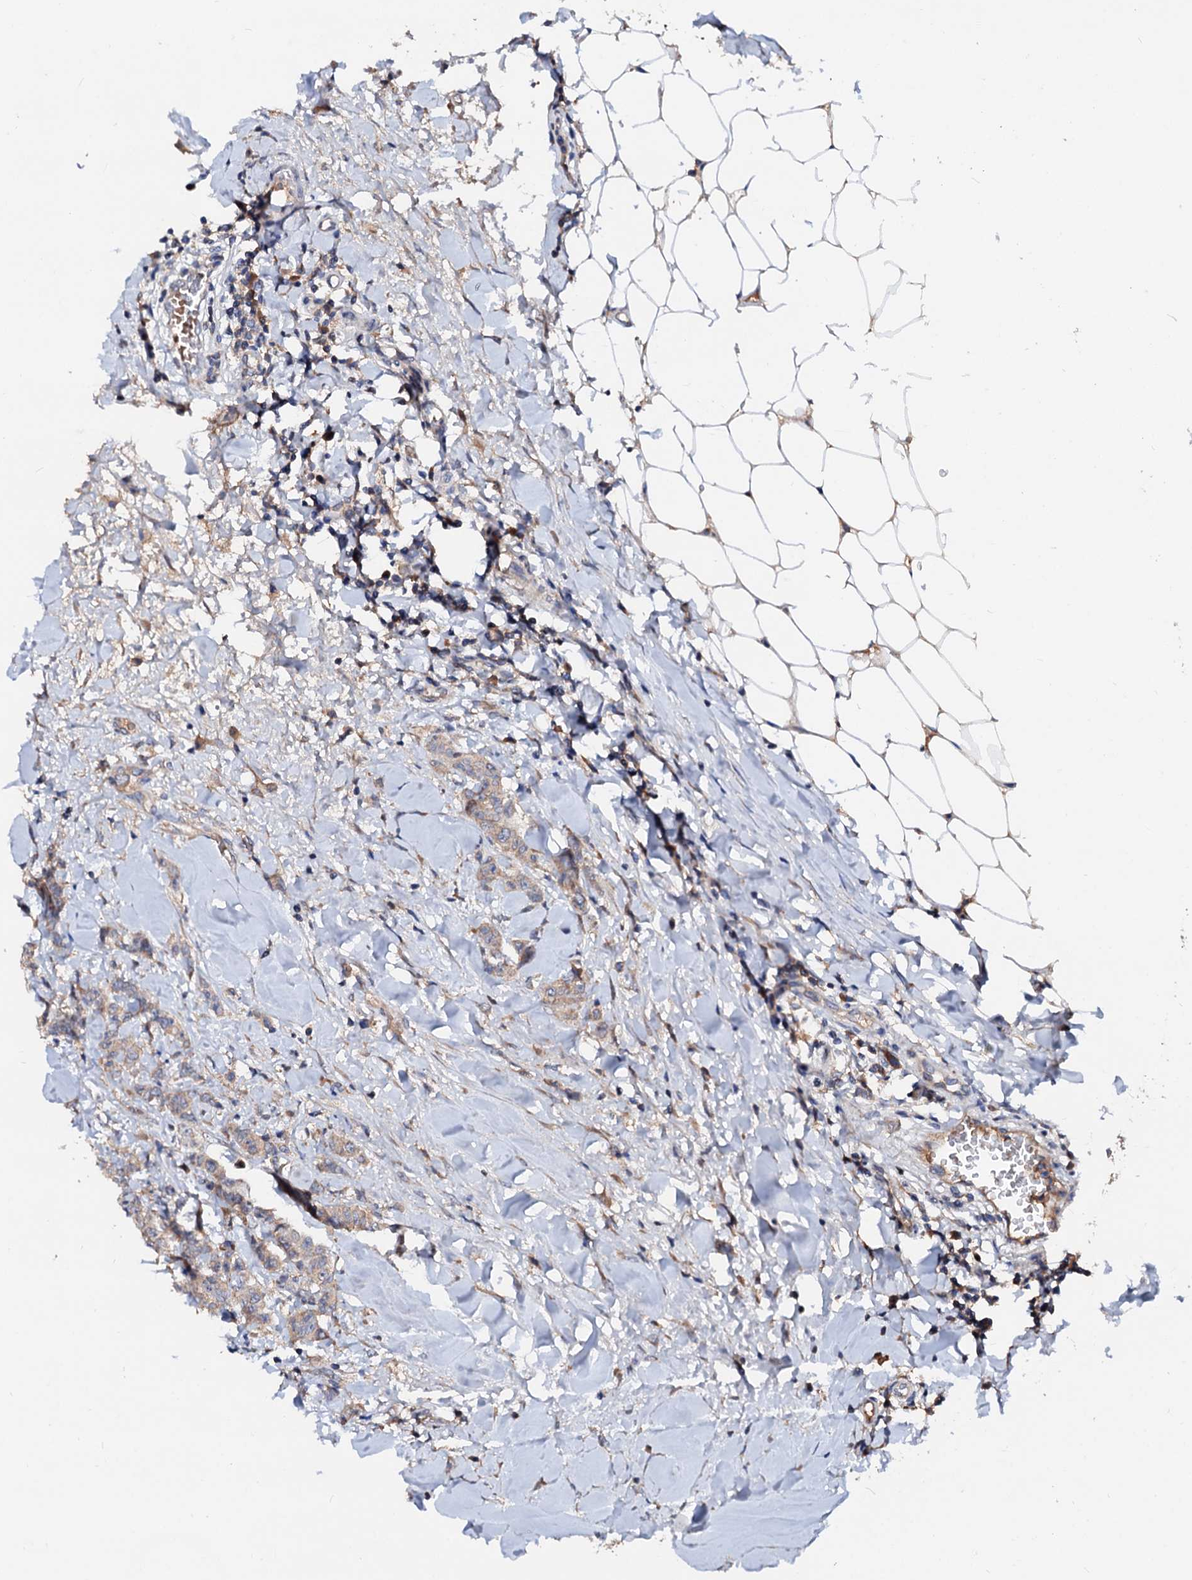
{"staining": {"intensity": "weak", "quantity": ">75%", "location": "cytoplasmic/membranous"}, "tissue": "breast cancer", "cell_type": "Tumor cells", "image_type": "cancer", "snomed": [{"axis": "morphology", "description": "Duct carcinoma"}, {"axis": "topography", "description": "Breast"}], "caption": "Immunohistochemistry (IHC) (DAB) staining of human breast cancer (invasive ductal carcinoma) displays weak cytoplasmic/membranous protein staining in about >75% of tumor cells. (DAB IHC with brightfield microscopy, high magnification).", "gene": "EXTL1", "patient": {"sex": "female", "age": 40}}